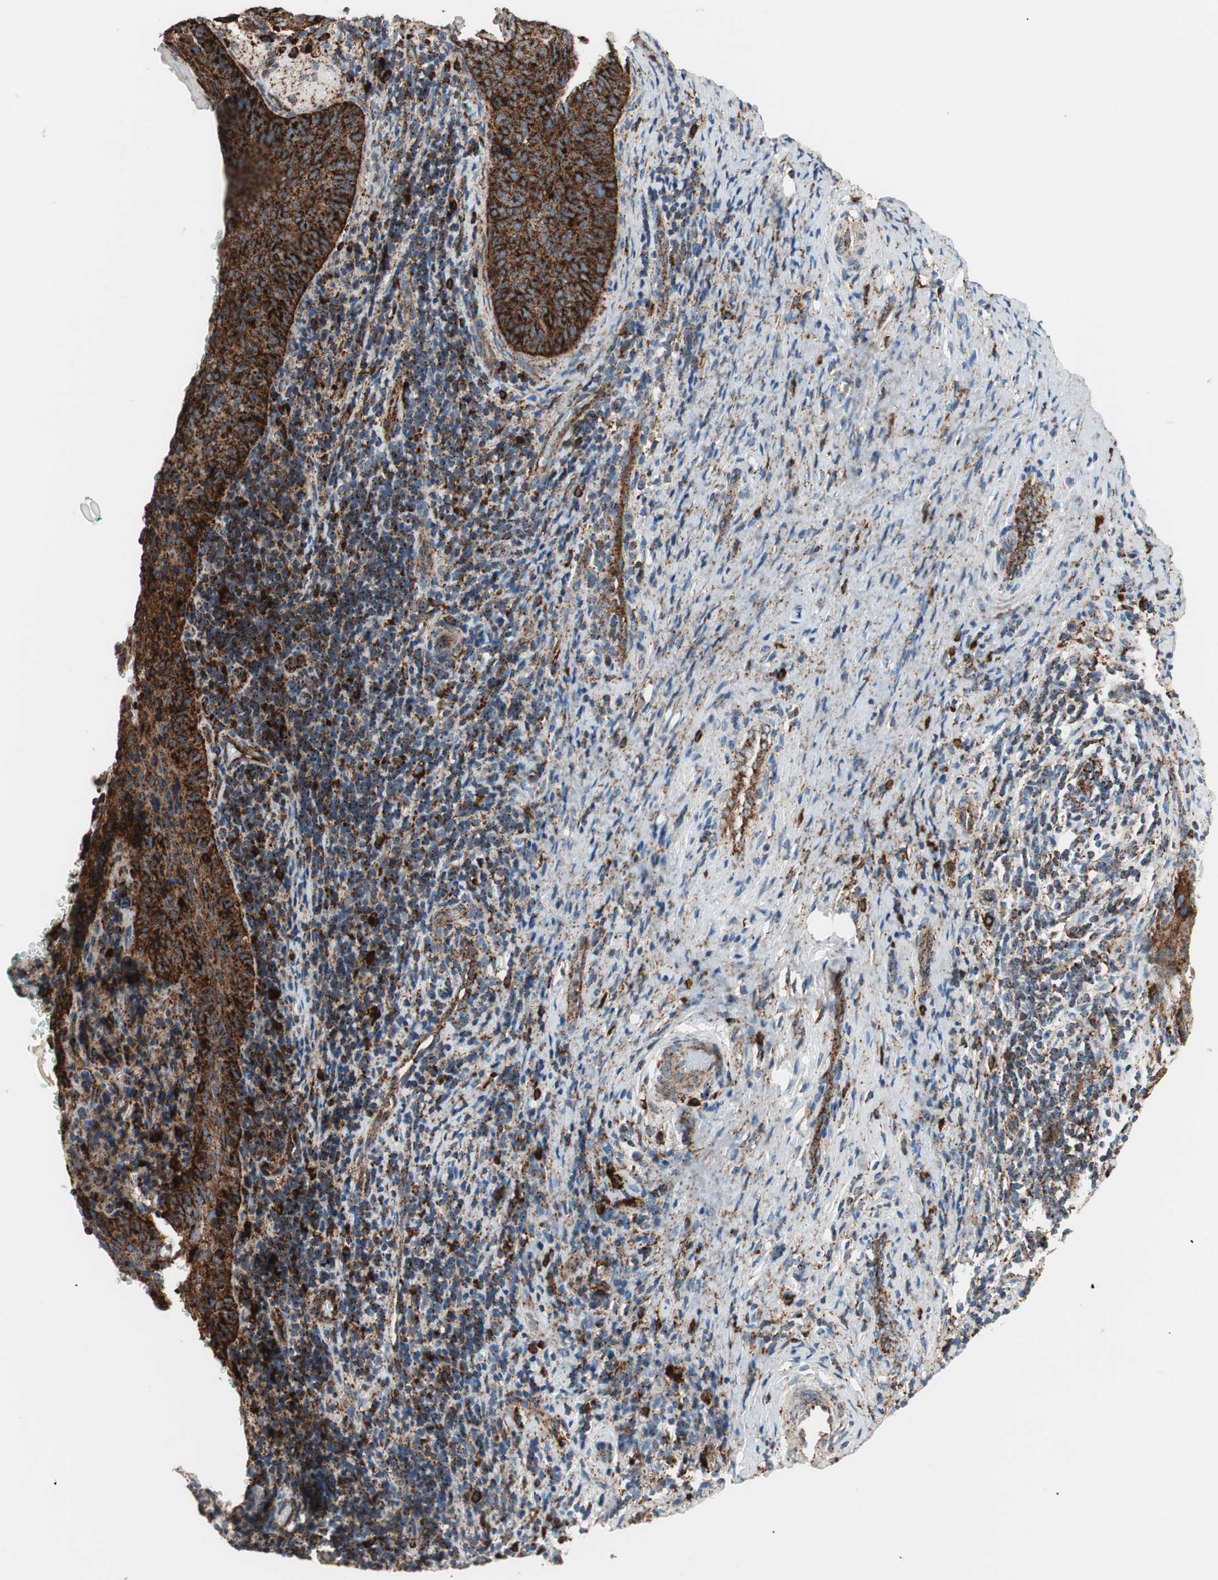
{"staining": {"intensity": "strong", "quantity": ">75%", "location": "cytoplasmic/membranous"}, "tissue": "cervical cancer", "cell_type": "Tumor cells", "image_type": "cancer", "snomed": [{"axis": "morphology", "description": "Squamous cell carcinoma, NOS"}, {"axis": "topography", "description": "Cervix"}], "caption": "Cervical squamous cell carcinoma stained for a protein reveals strong cytoplasmic/membranous positivity in tumor cells.", "gene": "LAMP1", "patient": {"sex": "female", "age": 33}}